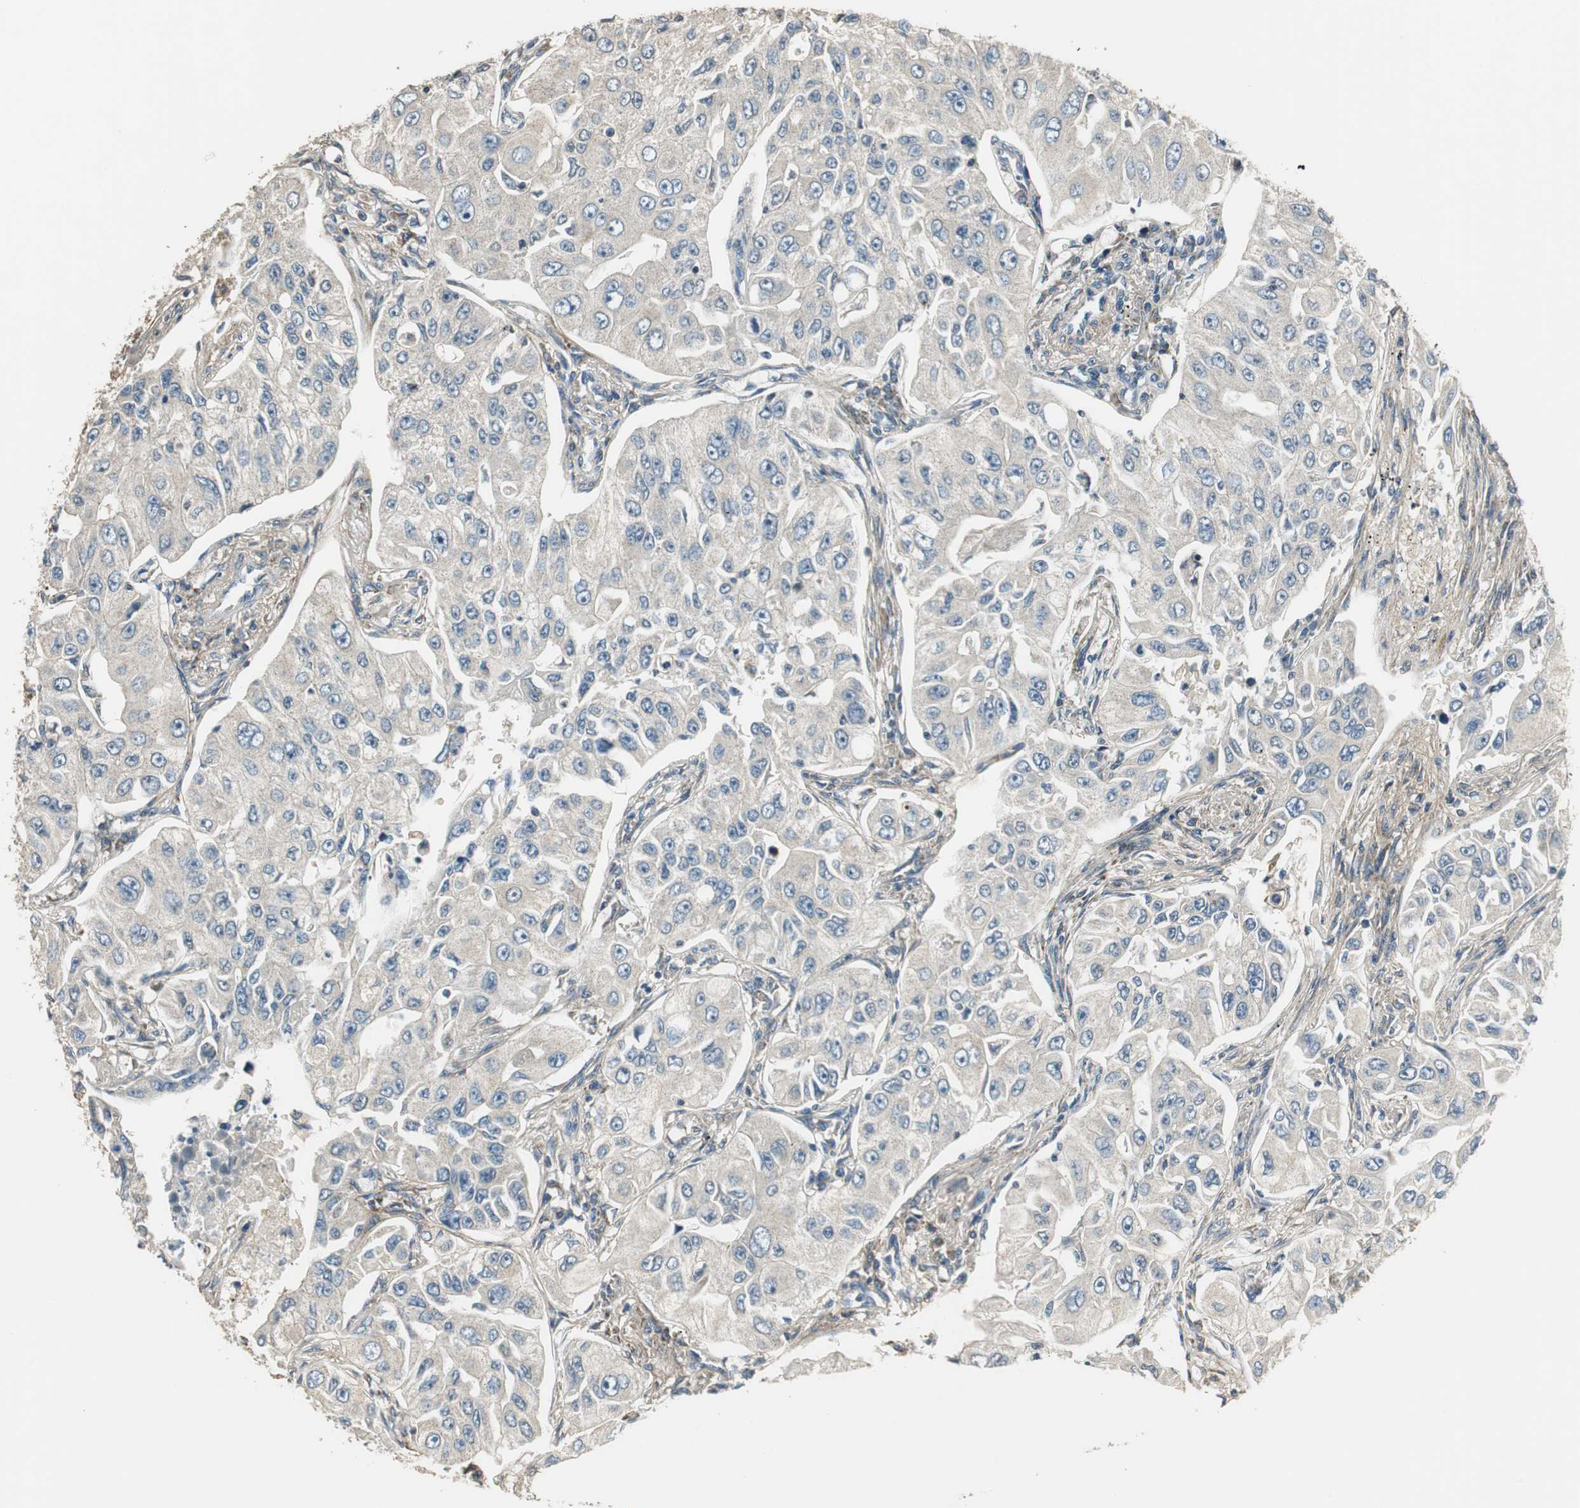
{"staining": {"intensity": "negative", "quantity": "none", "location": "none"}, "tissue": "lung cancer", "cell_type": "Tumor cells", "image_type": "cancer", "snomed": [{"axis": "morphology", "description": "Adenocarcinoma, NOS"}, {"axis": "topography", "description": "Lung"}], "caption": "There is no significant positivity in tumor cells of lung adenocarcinoma.", "gene": "MSTO1", "patient": {"sex": "male", "age": 84}}